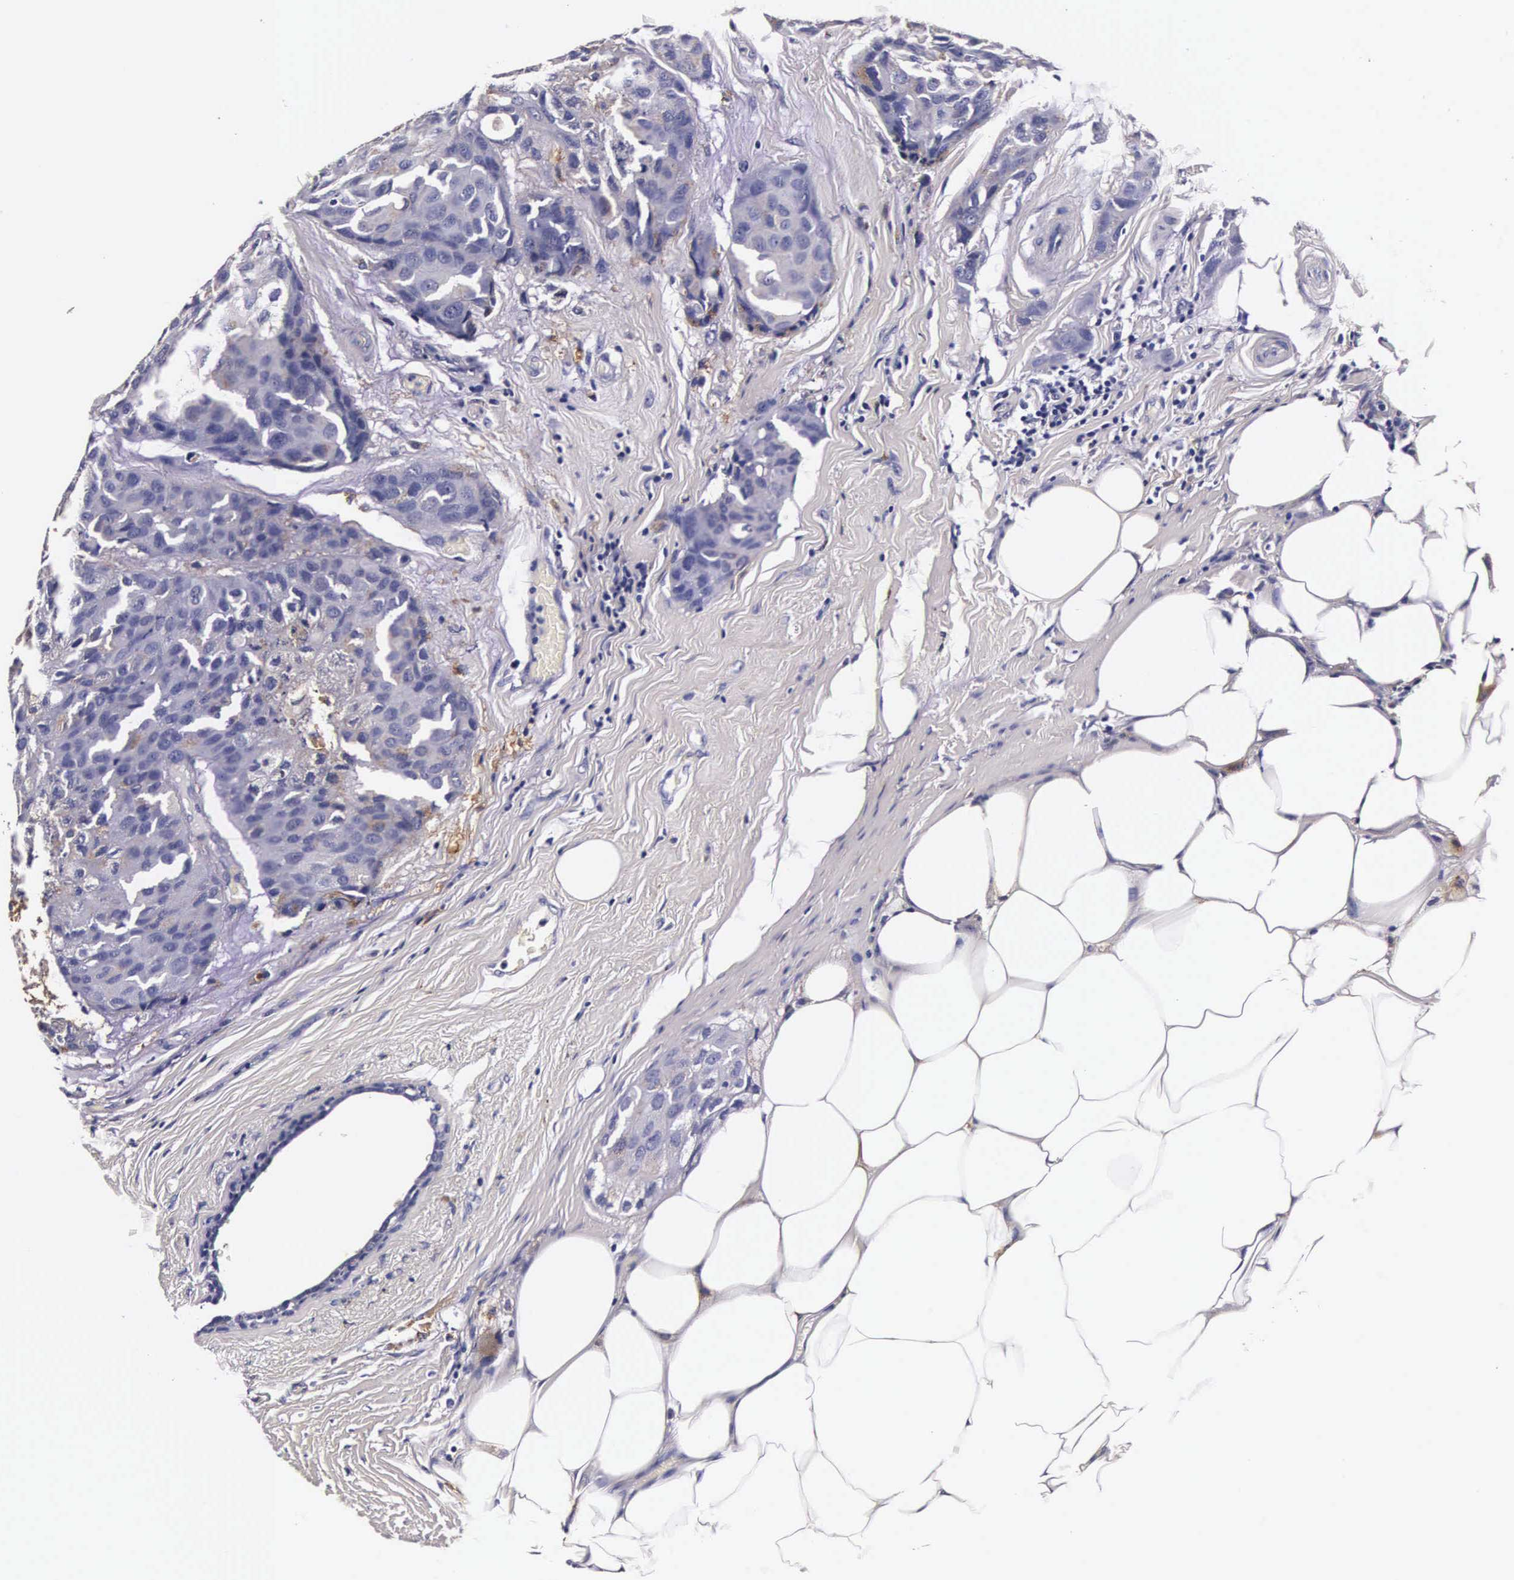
{"staining": {"intensity": "weak", "quantity": "25%-75%", "location": "cytoplasmic/membranous"}, "tissue": "breast cancer", "cell_type": "Tumor cells", "image_type": "cancer", "snomed": [{"axis": "morphology", "description": "Duct carcinoma"}, {"axis": "topography", "description": "Breast"}], "caption": "Weak cytoplasmic/membranous protein positivity is identified in about 25%-75% of tumor cells in breast cancer. (Stains: DAB (3,3'-diaminobenzidine) in brown, nuclei in blue, Microscopy: brightfield microscopy at high magnification).", "gene": "CTSB", "patient": {"sex": "female", "age": 68}}